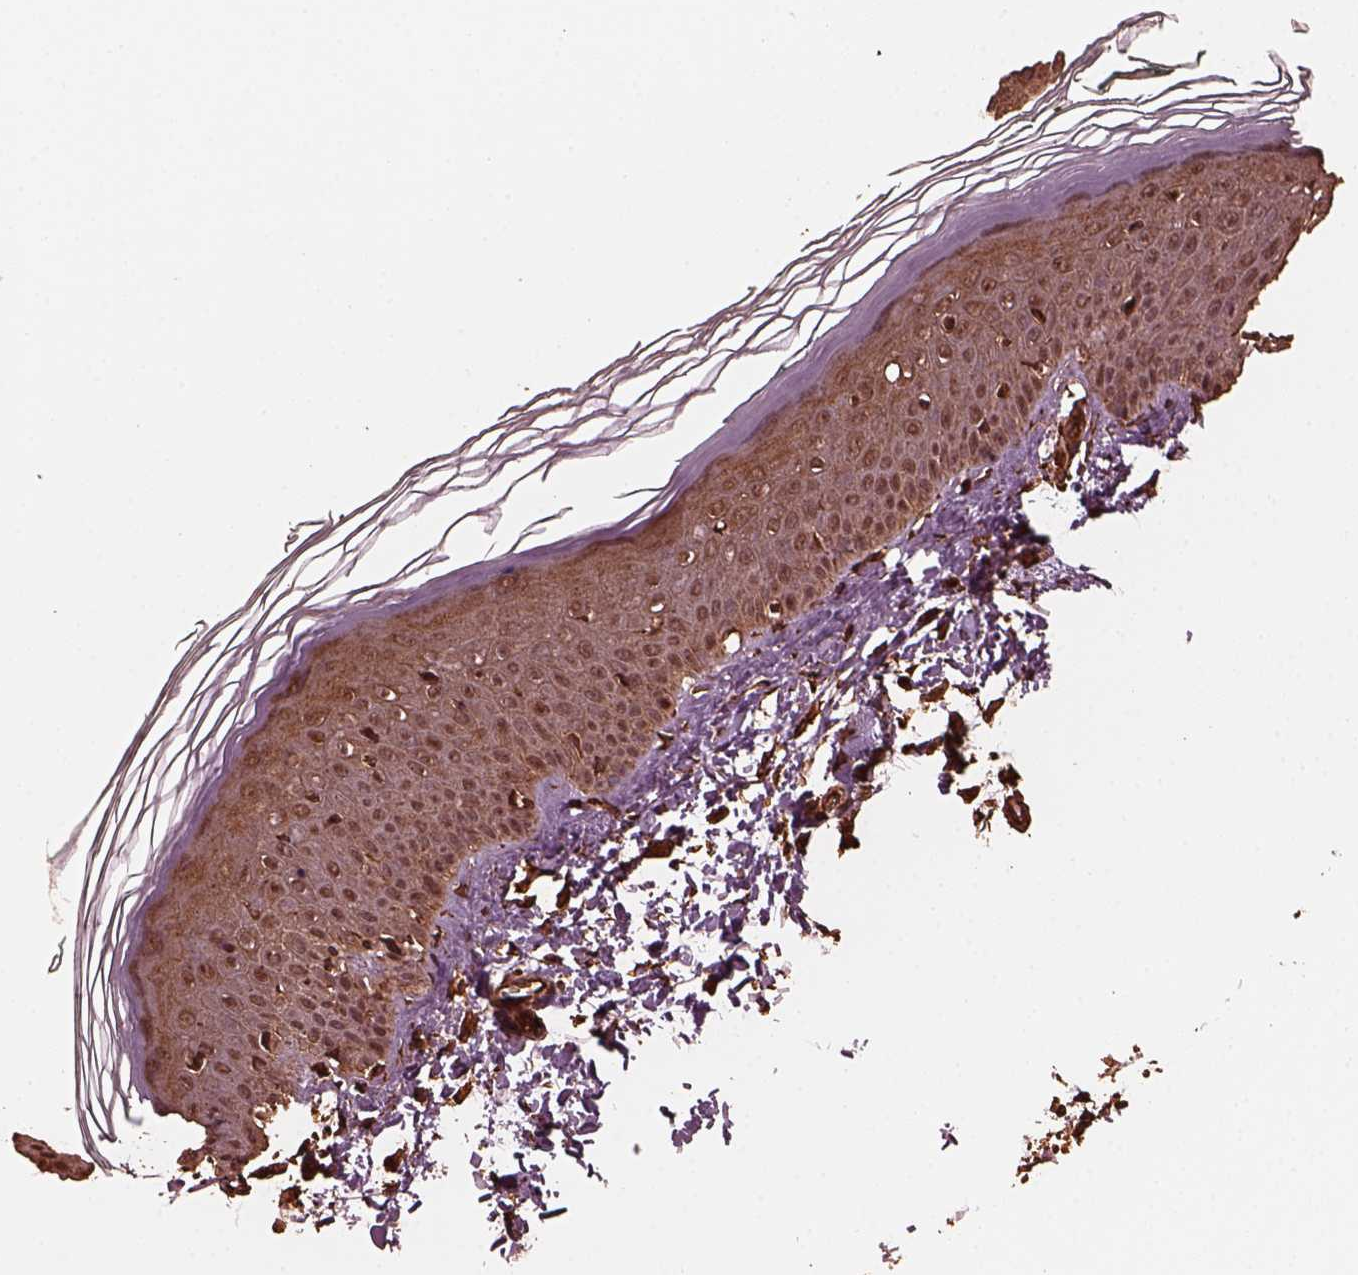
{"staining": {"intensity": "moderate", "quantity": ">75%", "location": "cytoplasmic/membranous"}, "tissue": "skin", "cell_type": "Fibroblasts", "image_type": "normal", "snomed": [{"axis": "morphology", "description": "Normal tissue, NOS"}, {"axis": "topography", "description": "Skin"}], "caption": "Fibroblasts display medium levels of moderate cytoplasmic/membranous staining in approximately >75% of cells in benign human skin.", "gene": "GTPBP1", "patient": {"sex": "female", "age": 62}}